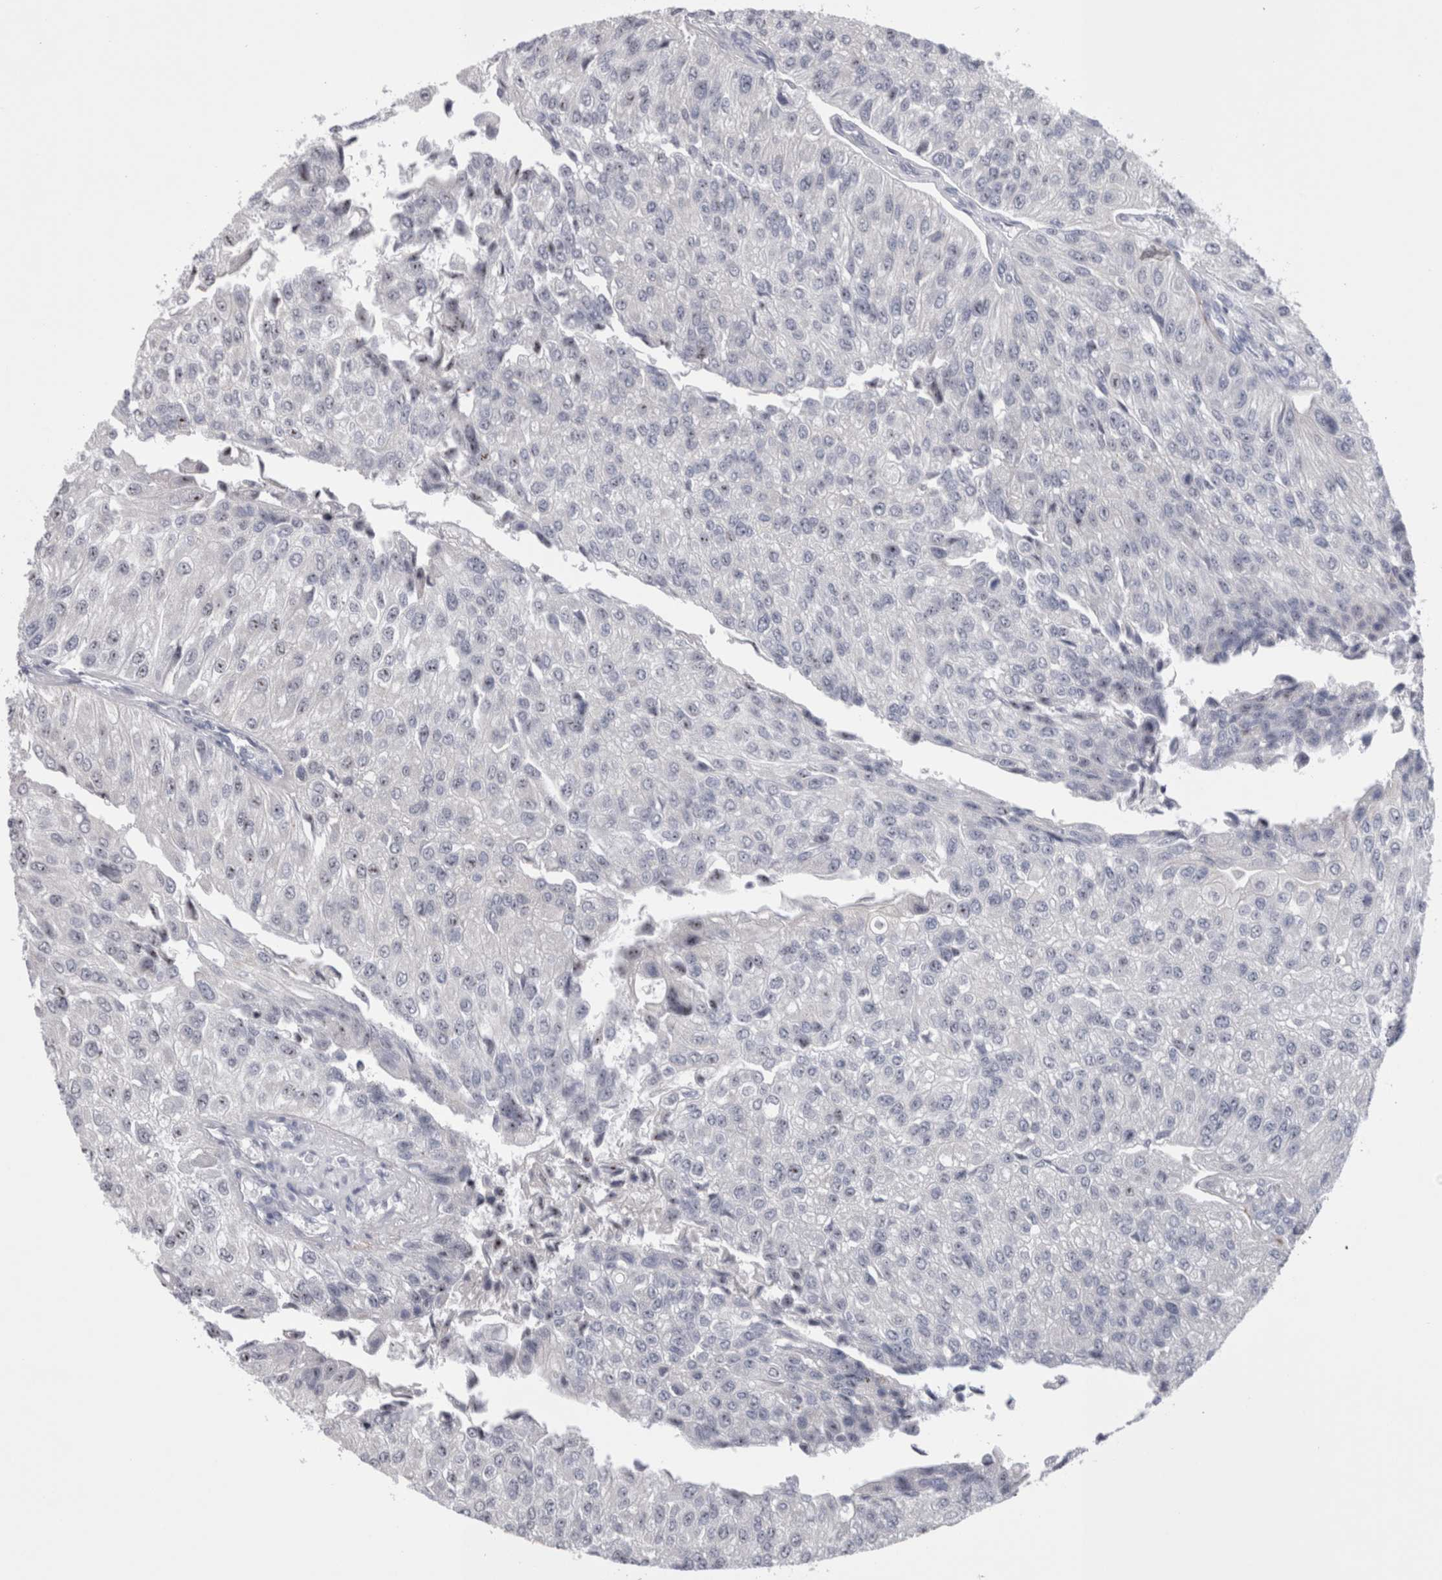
{"staining": {"intensity": "negative", "quantity": "none", "location": "none"}, "tissue": "urothelial cancer", "cell_type": "Tumor cells", "image_type": "cancer", "snomed": [{"axis": "morphology", "description": "Urothelial carcinoma, High grade"}, {"axis": "topography", "description": "Kidney"}, {"axis": "topography", "description": "Urinary bladder"}], "caption": "The image shows no staining of tumor cells in high-grade urothelial carcinoma.", "gene": "PWP2", "patient": {"sex": "male", "age": 77}}